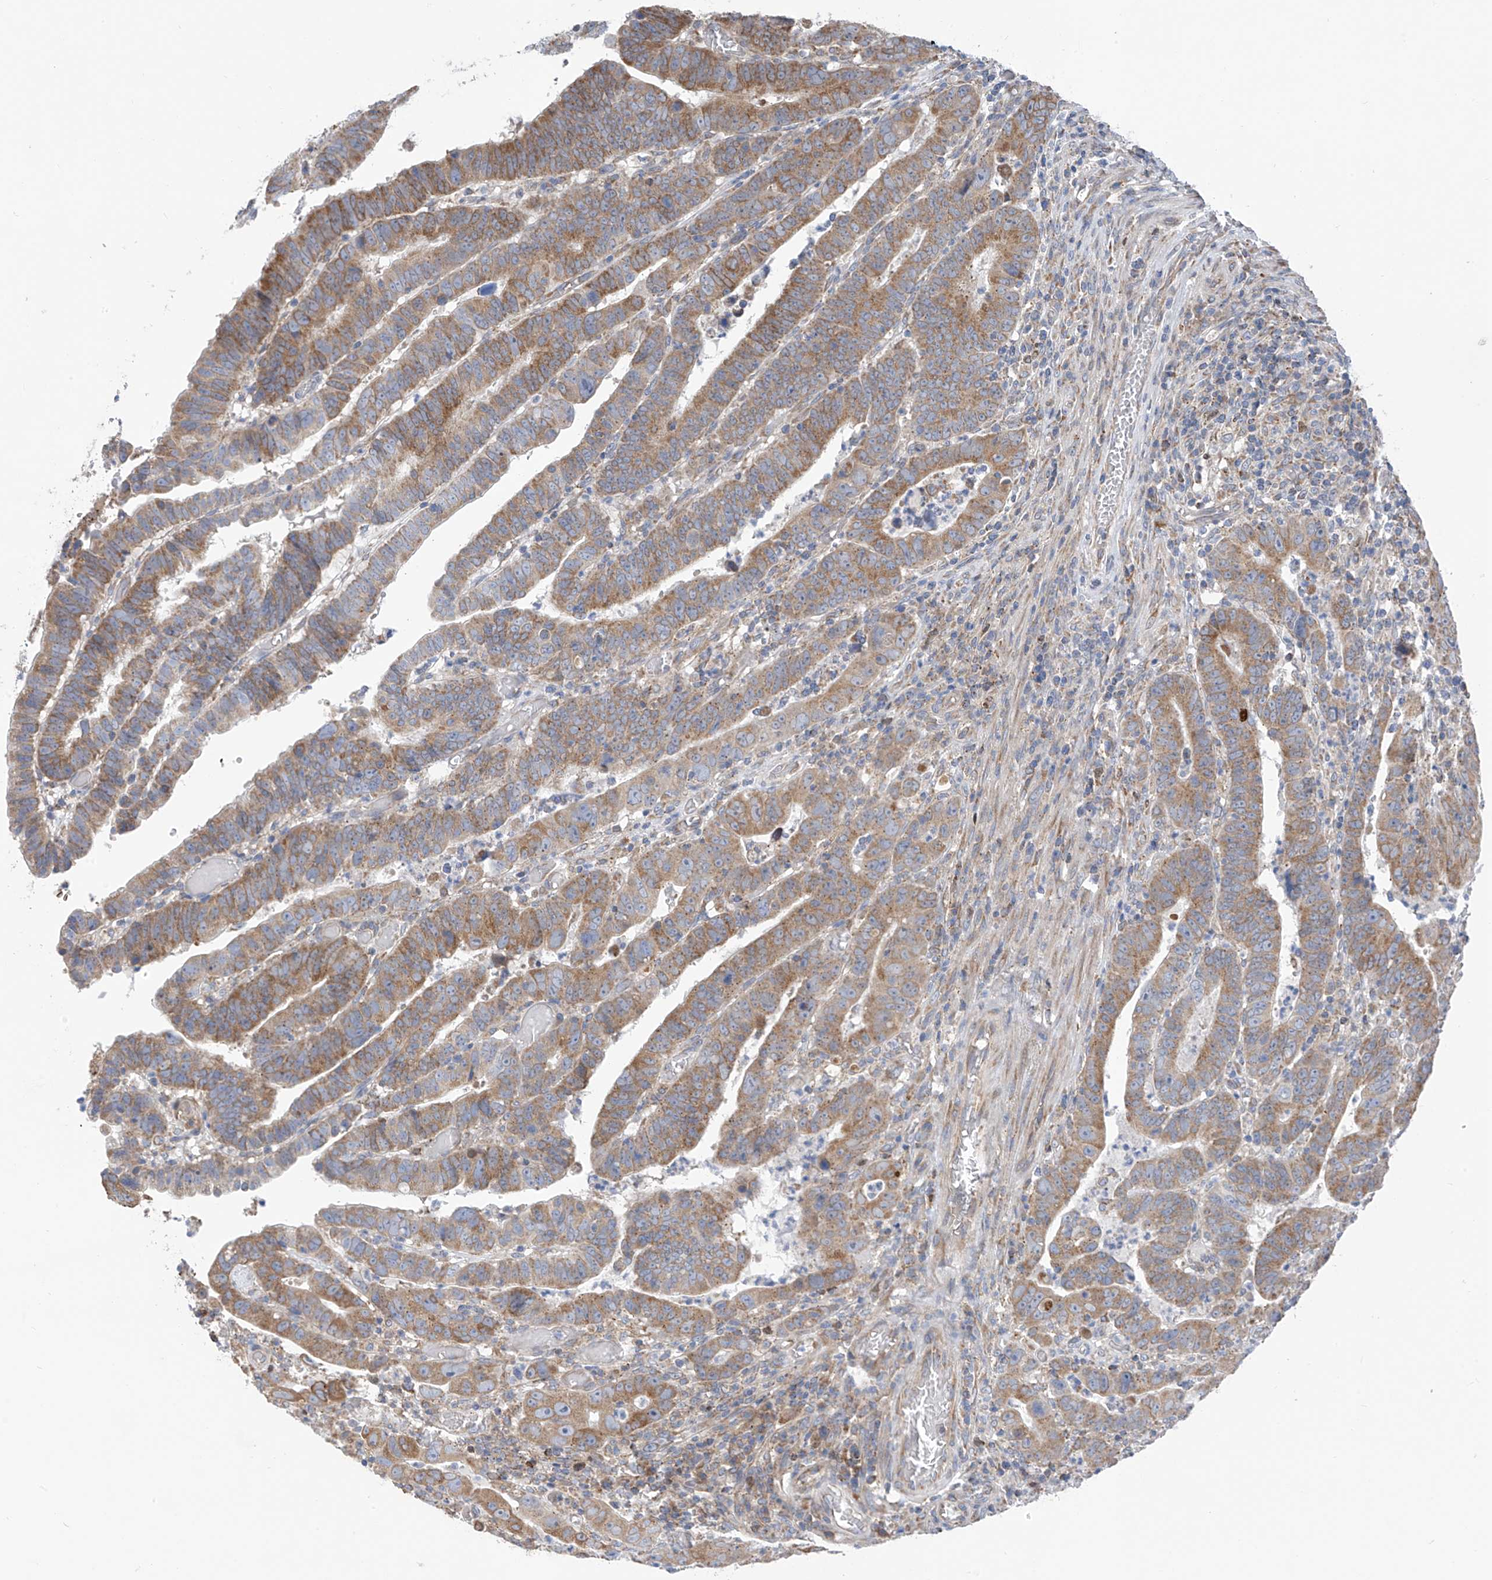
{"staining": {"intensity": "moderate", "quantity": ">75%", "location": "cytoplasmic/membranous"}, "tissue": "colorectal cancer", "cell_type": "Tumor cells", "image_type": "cancer", "snomed": [{"axis": "morphology", "description": "Normal tissue, NOS"}, {"axis": "morphology", "description": "Adenocarcinoma, NOS"}, {"axis": "topography", "description": "Rectum"}], "caption": "IHC image of neoplastic tissue: human colorectal cancer (adenocarcinoma) stained using IHC displays medium levels of moderate protein expression localized specifically in the cytoplasmic/membranous of tumor cells, appearing as a cytoplasmic/membranous brown color.", "gene": "EOMES", "patient": {"sex": "female", "age": 65}}